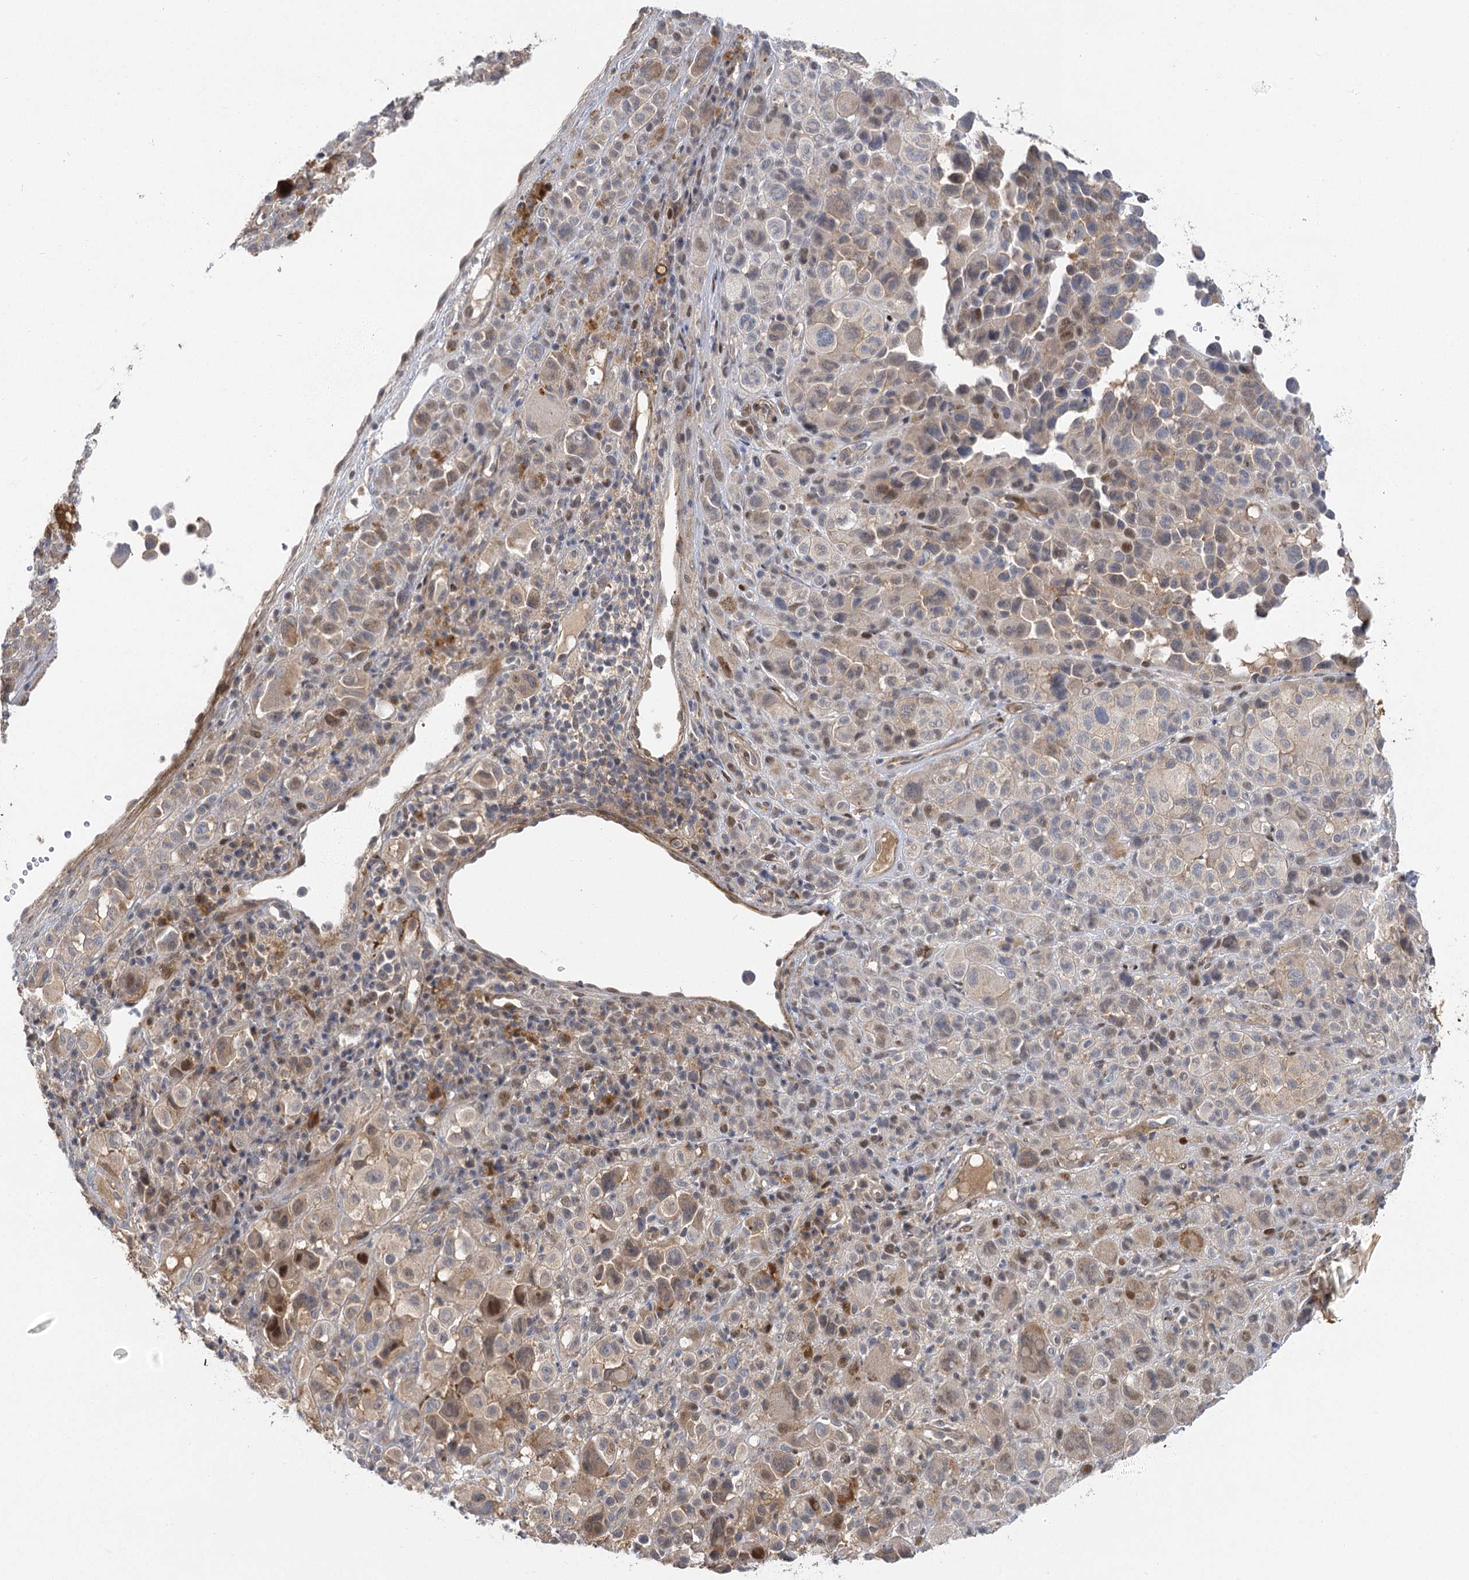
{"staining": {"intensity": "moderate", "quantity": "<25%", "location": "nuclear"}, "tissue": "melanoma", "cell_type": "Tumor cells", "image_type": "cancer", "snomed": [{"axis": "morphology", "description": "Malignant melanoma, NOS"}, {"axis": "topography", "description": "Skin of trunk"}], "caption": "Tumor cells exhibit low levels of moderate nuclear positivity in about <25% of cells in human melanoma. (Brightfield microscopy of DAB IHC at high magnification).", "gene": "IL11RA", "patient": {"sex": "male", "age": 71}}